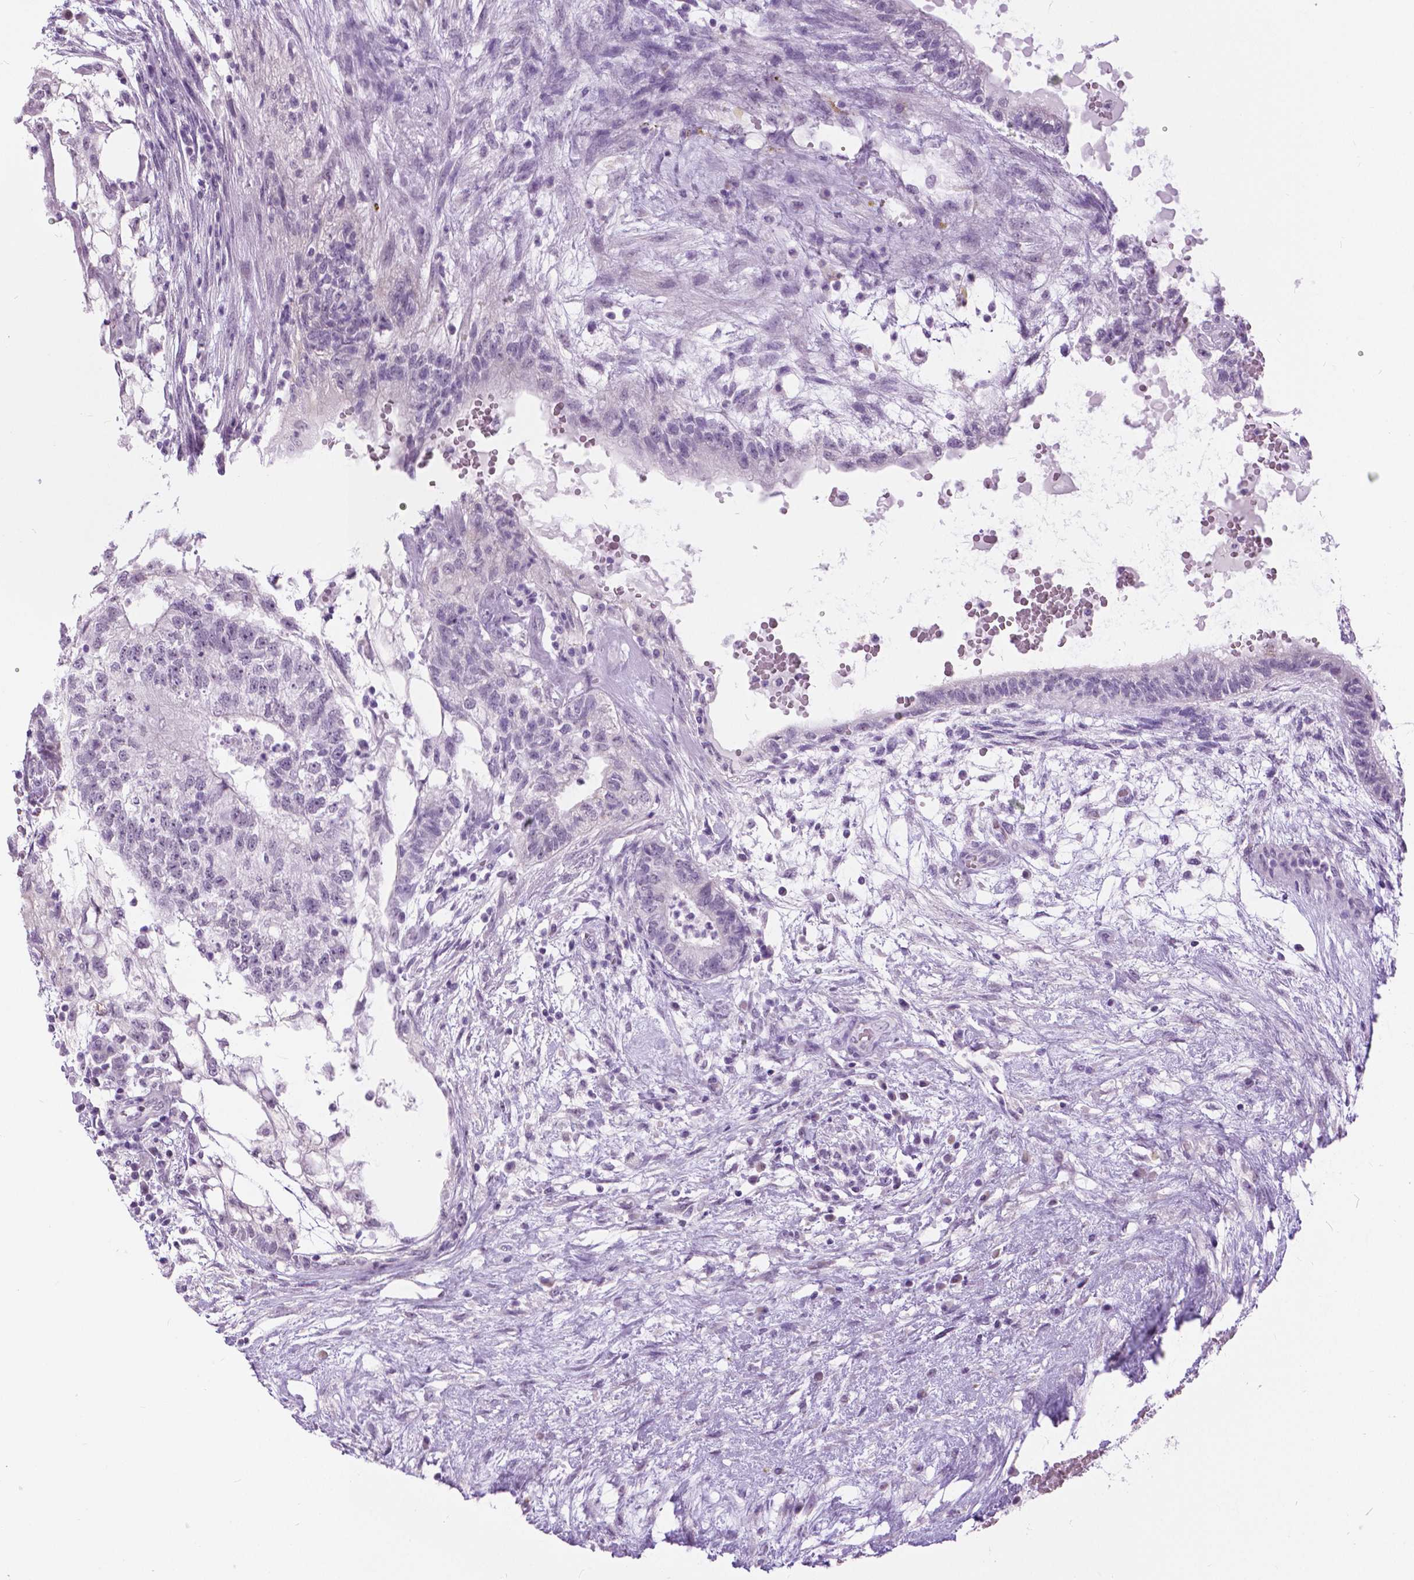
{"staining": {"intensity": "negative", "quantity": "none", "location": "none"}, "tissue": "testis cancer", "cell_type": "Tumor cells", "image_type": "cancer", "snomed": [{"axis": "morphology", "description": "Normal tissue, NOS"}, {"axis": "morphology", "description": "Carcinoma, Embryonal, NOS"}, {"axis": "topography", "description": "Testis"}], "caption": "Immunohistochemistry (IHC) of testis embryonal carcinoma demonstrates no positivity in tumor cells.", "gene": "MYOM1", "patient": {"sex": "male", "age": 32}}